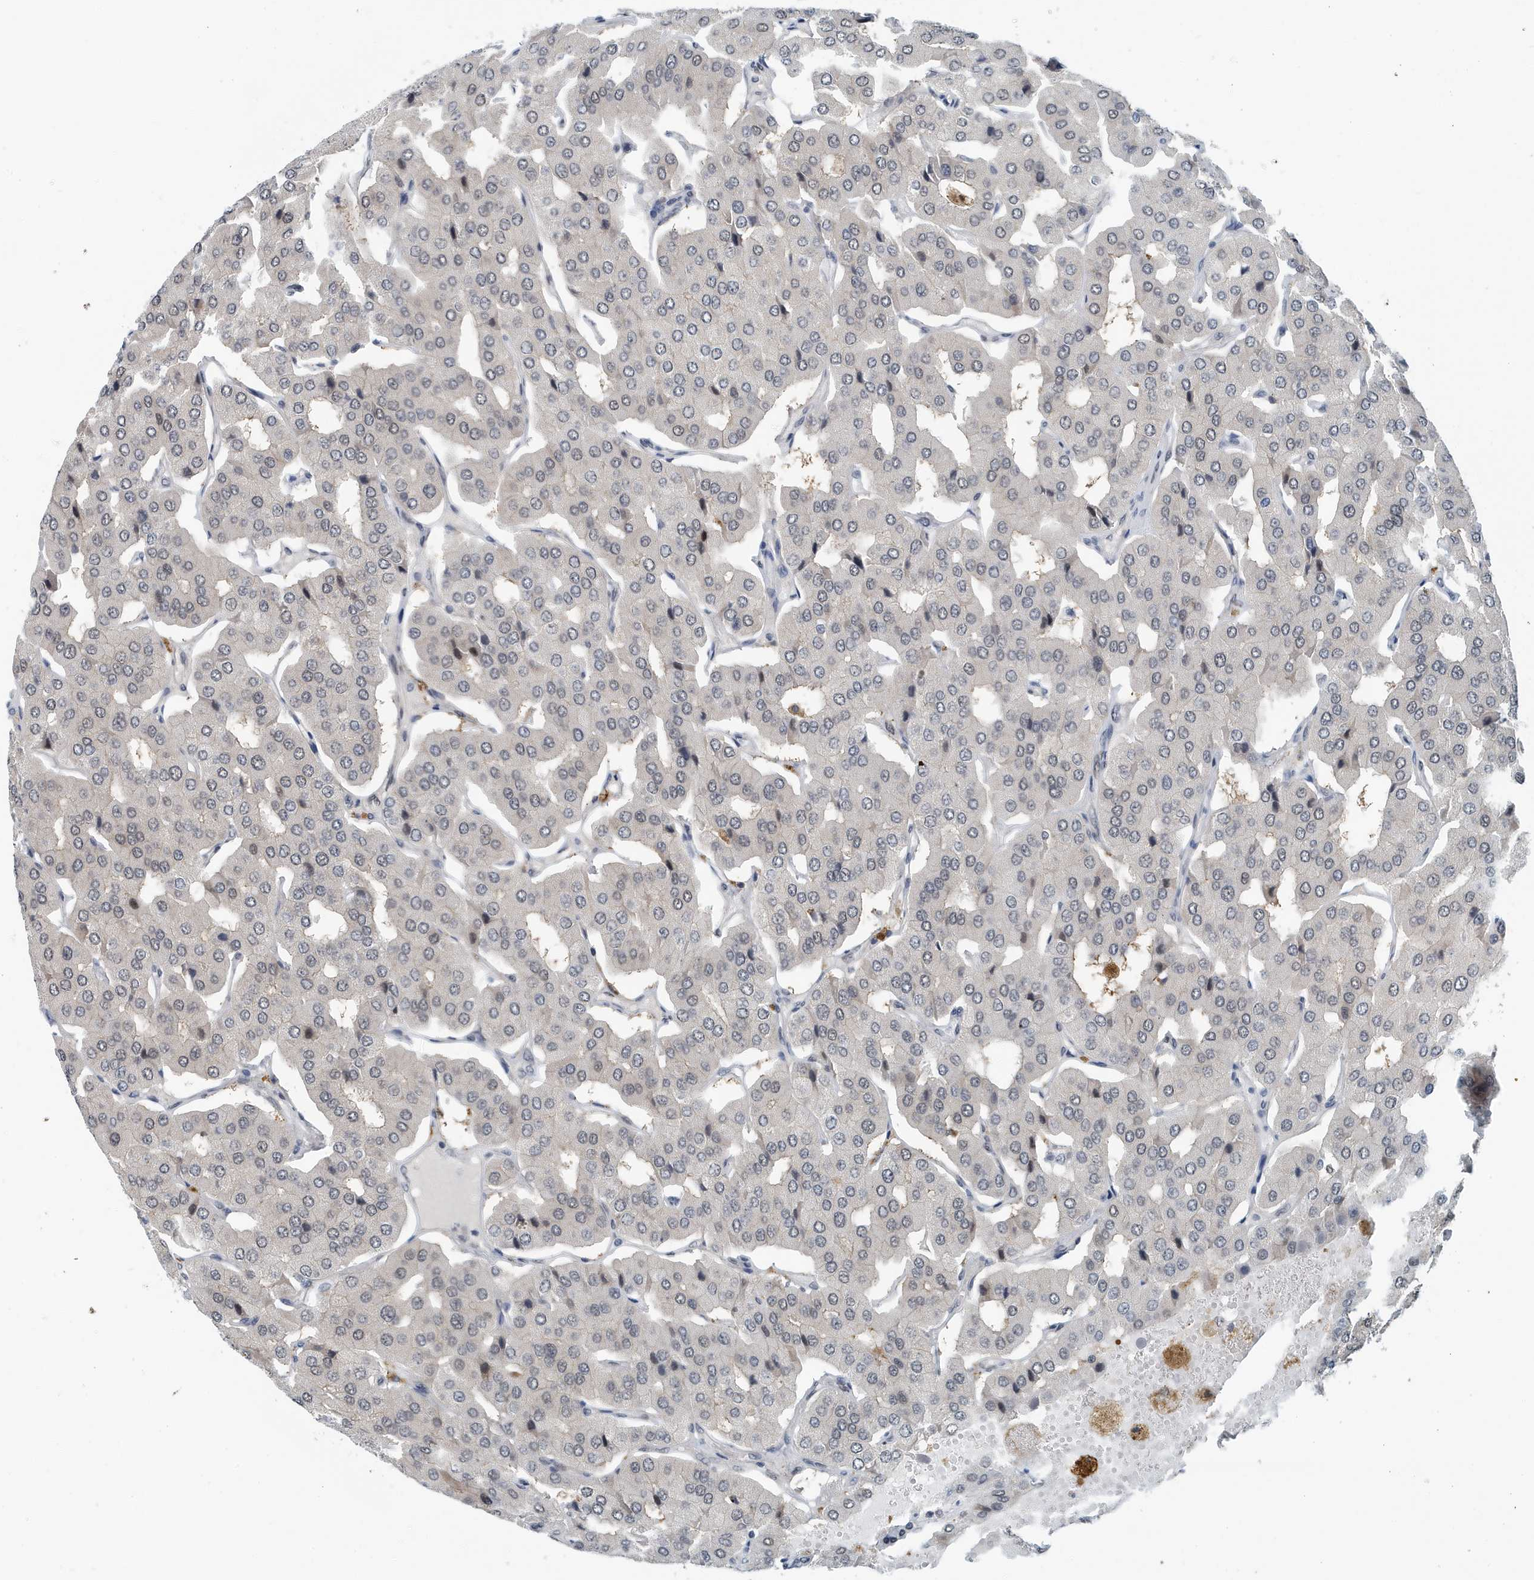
{"staining": {"intensity": "negative", "quantity": "none", "location": "none"}, "tissue": "parathyroid gland", "cell_type": "Glandular cells", "image_type": "normal", "snomed": [{"axis": "morphology", "description": "Normal tissue, NOS"}, {"axis": "morphology", "description": "Adenoma, NOS"}, {"axis": "topography", "description": "Parathyroid gland"}], "caption": "A high-resolution histopathology image shows immunohistochemistry (IHC) staining of normal parathyroid gland, which reveals no significant positivity in glandular cells. (Stains: DAB immunohistochemistry (IHC) with hematoxylin counter stain, Microscopy: brightfield microscopy at high magnification).", "gene": "KIF15", "patient": {"sex": "female", "age": 86}}